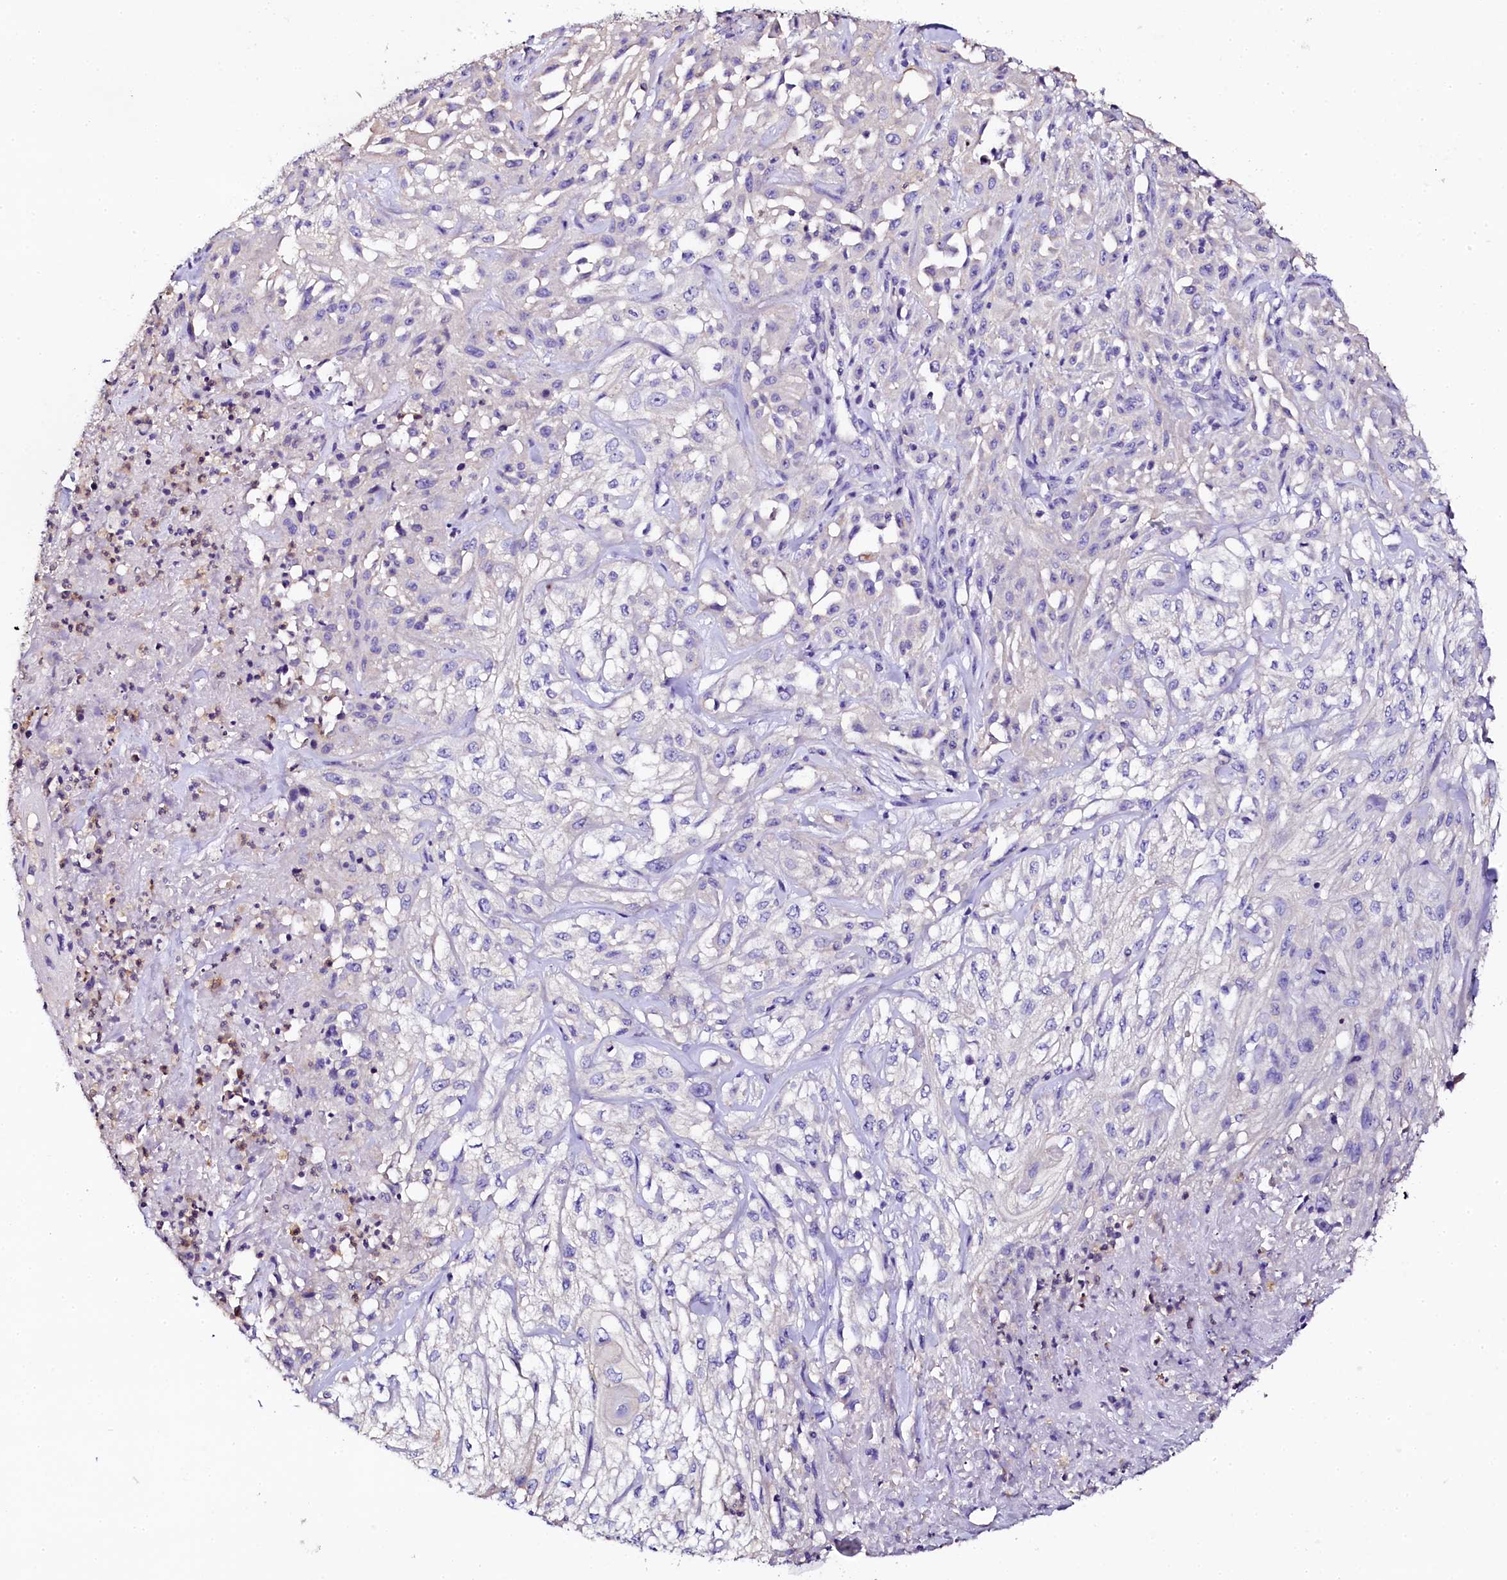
{"staining": {"intensity": "negative", "quantity": "none", "location": "none"}, "tissue": "skin cancer", "cell_type": "Tumor cells", "image_type": "cancer", "snomed": [{"axis": "morphology", "description": "Squamous cell carcinoma, NOS"}, {"axis": "morphology", "description": "Squamous cell carcinoma, metastatic, NOS"}, {"axis": "topography", "description": "Skin"}, {"axis": "topography", "description": "Lymph node"}], "caption": "Human skin squamous cell carcinoma stained for a protein using immunohistochemistry demonstrates no expression in tumor cells.", "gene": "NAA16", "patient": {"sex": "male", "age": 75}}